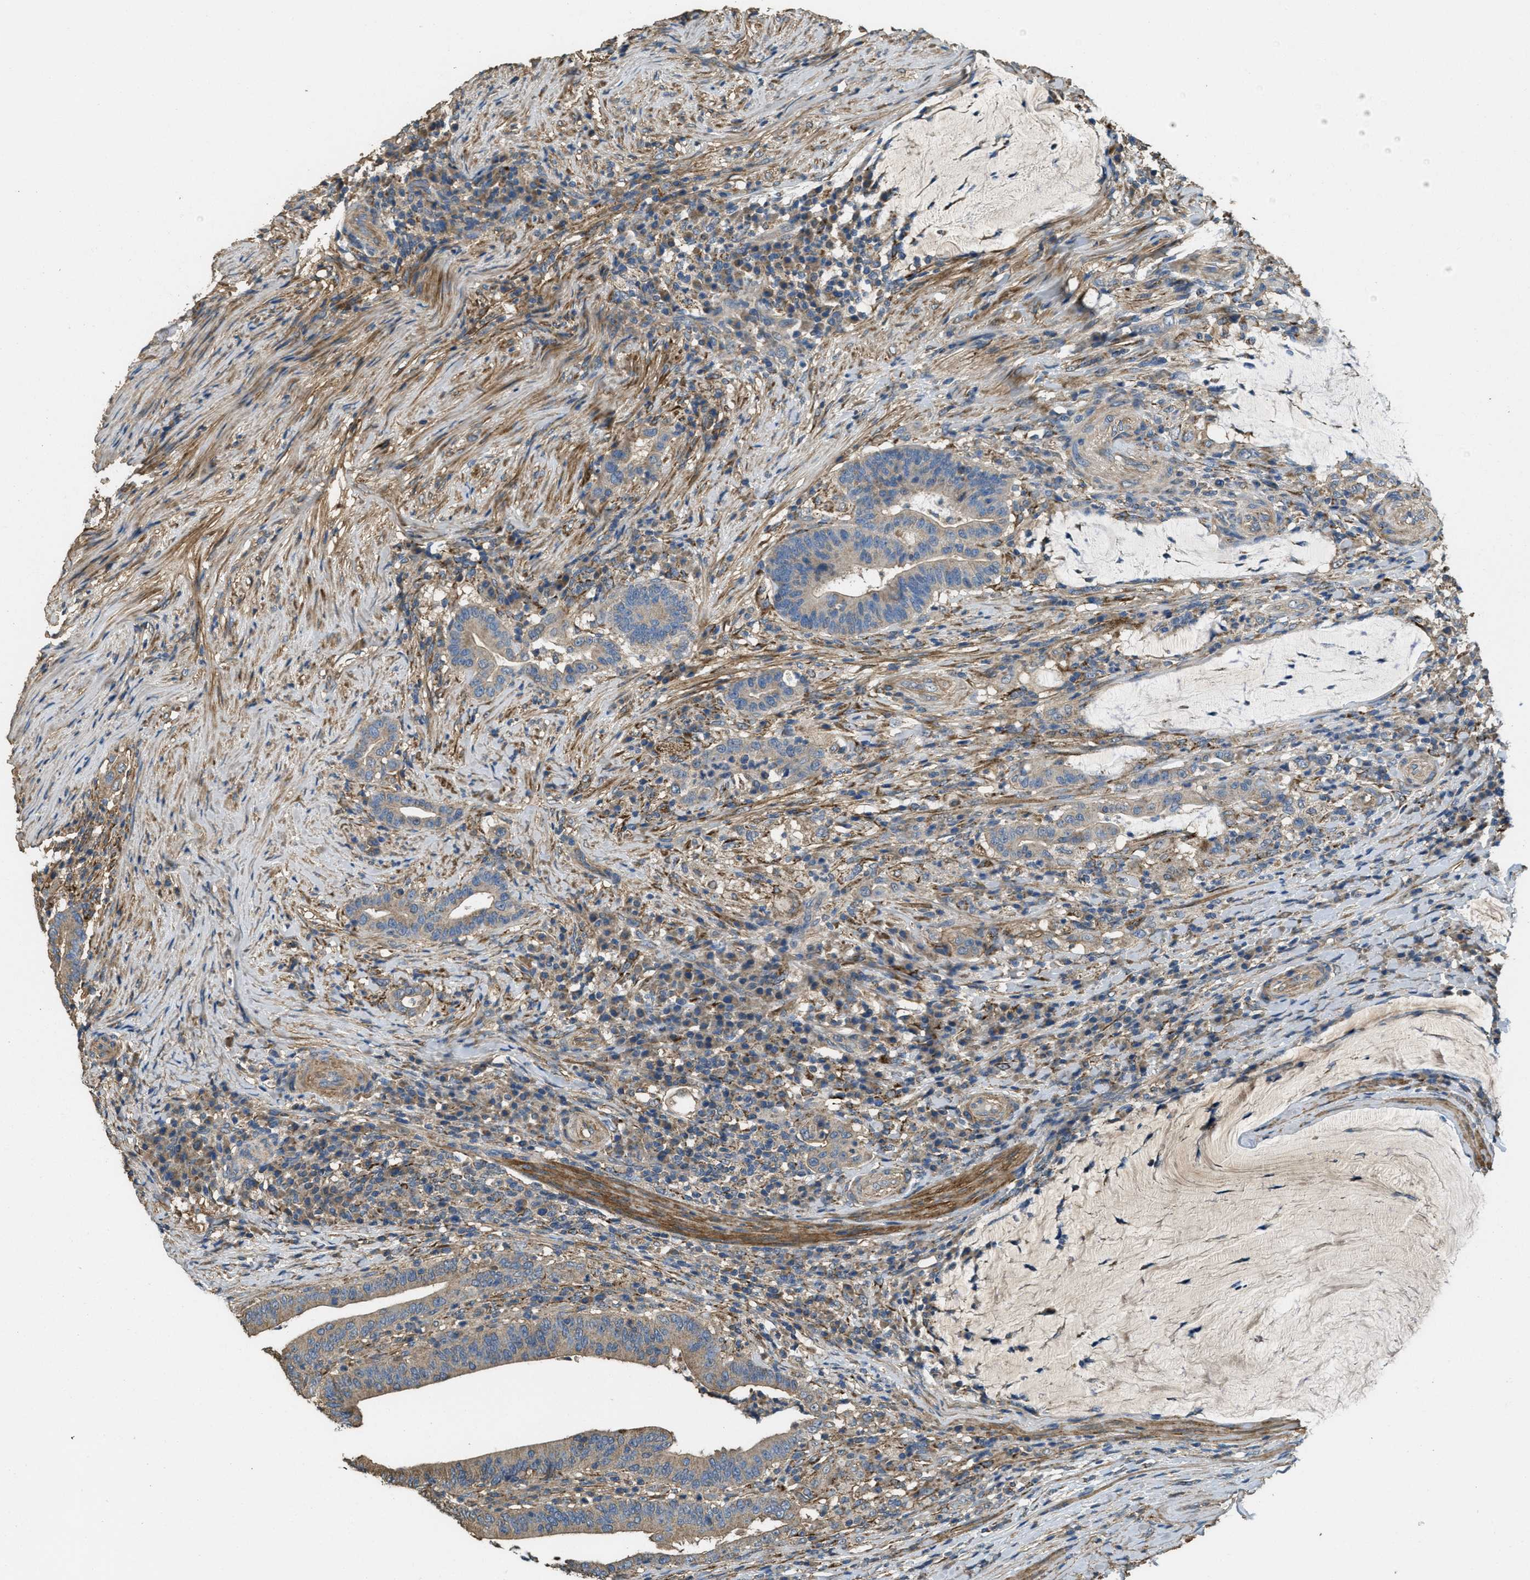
{"staining": {"intensity": "moderate", "quantity": ">75%", "location": "cytoplasmic/membranous"}, "tissue": "colorectal cancer", "cell_type": "Tumor cells", "image_type": "cancer", "snomed": [{"axis": "morphology", "description": "Normal tissue, NOS"}, {"axis": "morphology", "description": "Adenocarcinoma, NOS"}, {"axis": "topography", "description": "Colon"}], "caption": "Immunohistochemistry (DAB (3,3'-diaminobenzidine)) staining of human colorectal adenocarcinoma exhibits moderate cytoplasmic/membranous protein positivity in approximately >75% of tumor cells.", "gene": "THBS2", "patient": {"sex": "female", "age": 66}}